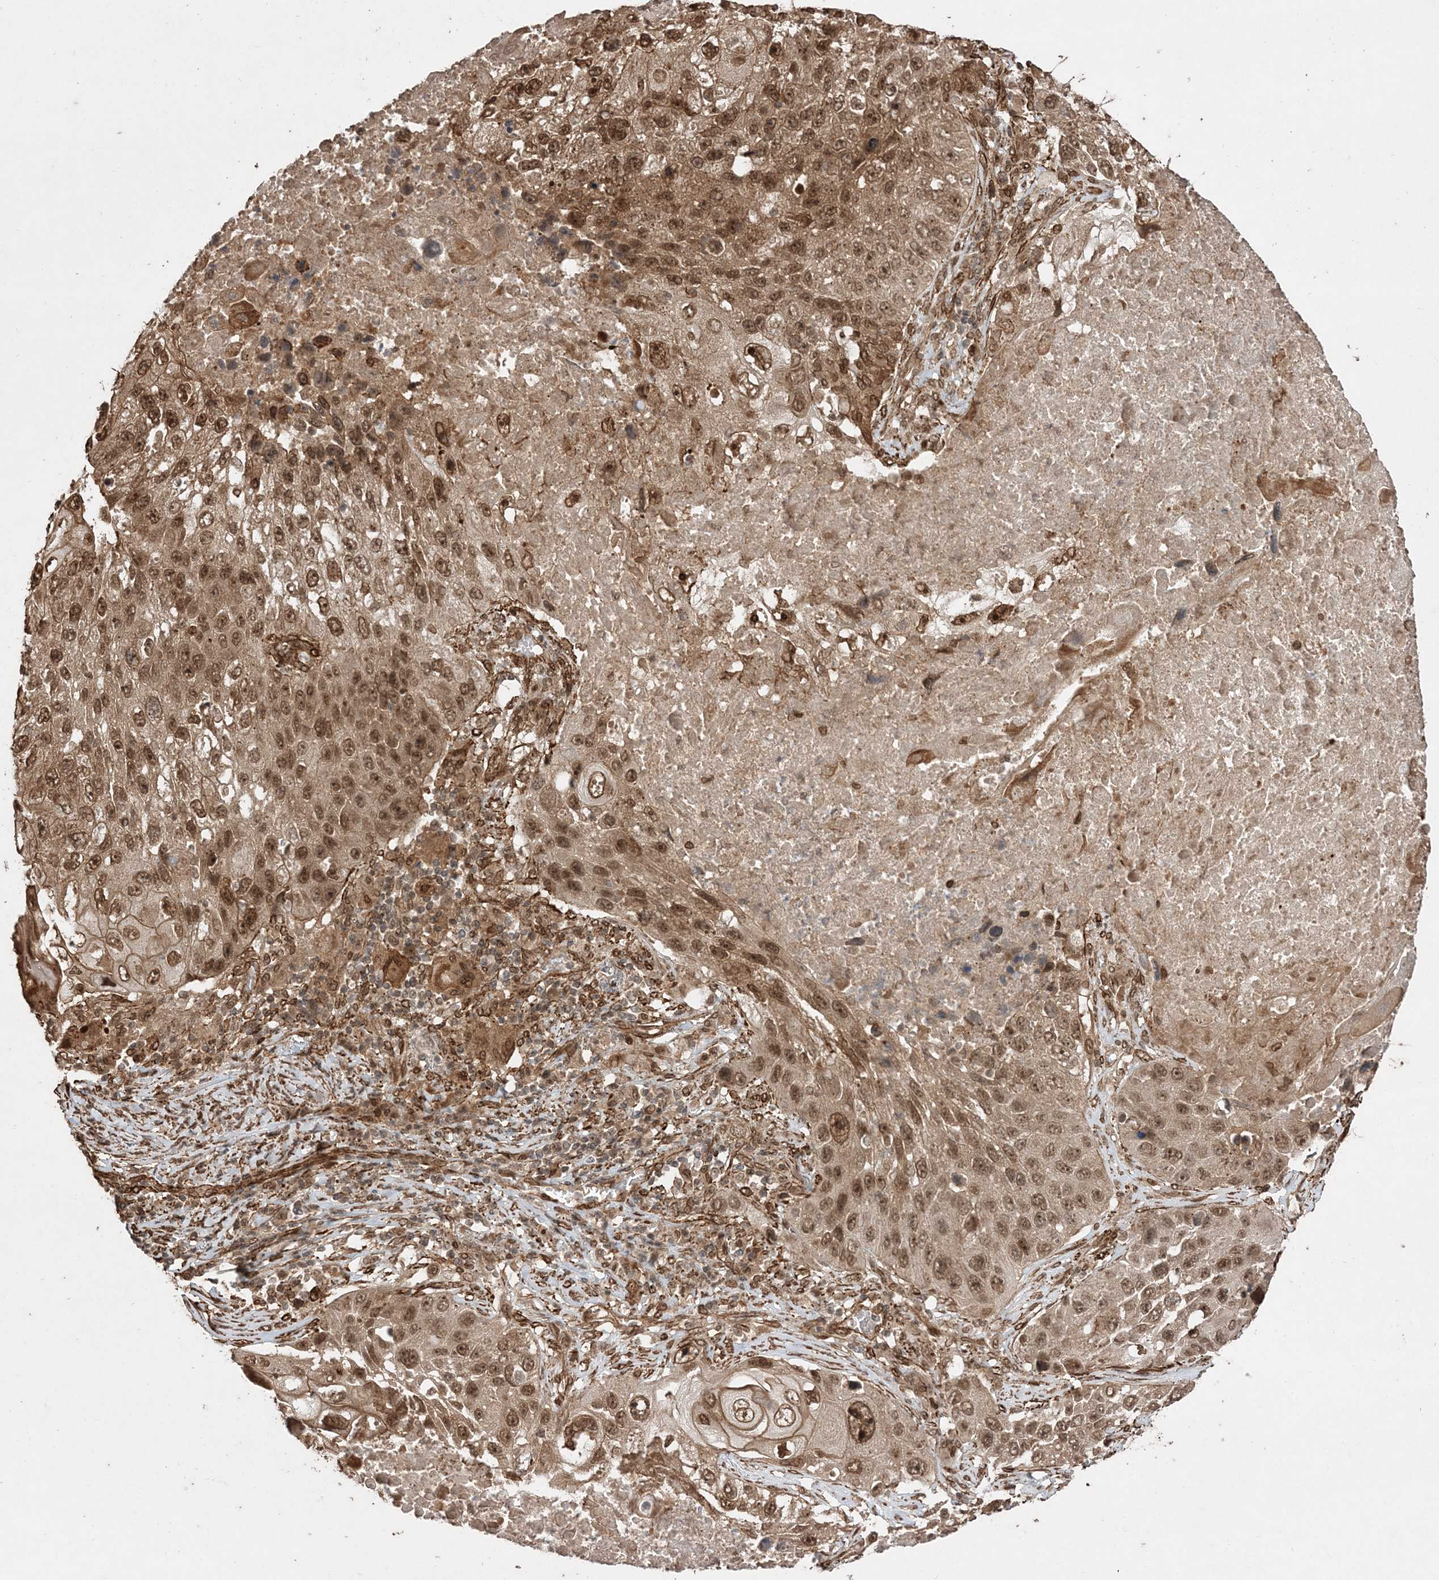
{"staining": {"intensity": "moderate", "quantity": ">75%", "location": "cytoplasmic/membranous,nuclear"}, "tissue": "lung cancer", "cell_type": "Tumor cells", "image_type": "cancer", "snomed": [{"axis": "morphology", "description": "Squamous cell carcinoma, NOS"}, {"axis": "topography", "description": "Lung"}], "caption": "Immunohistochemistry (IHC) micrograph of lung cancer (squamous cell carcinoma) stained for a protein (brown), which reveals medium levels of moderate cytoplasmic/membranous and nuclear staining in about >75% of tumor cells.", "gene": "ETAA1", "patient": {"sex": "male", "age": 61}}